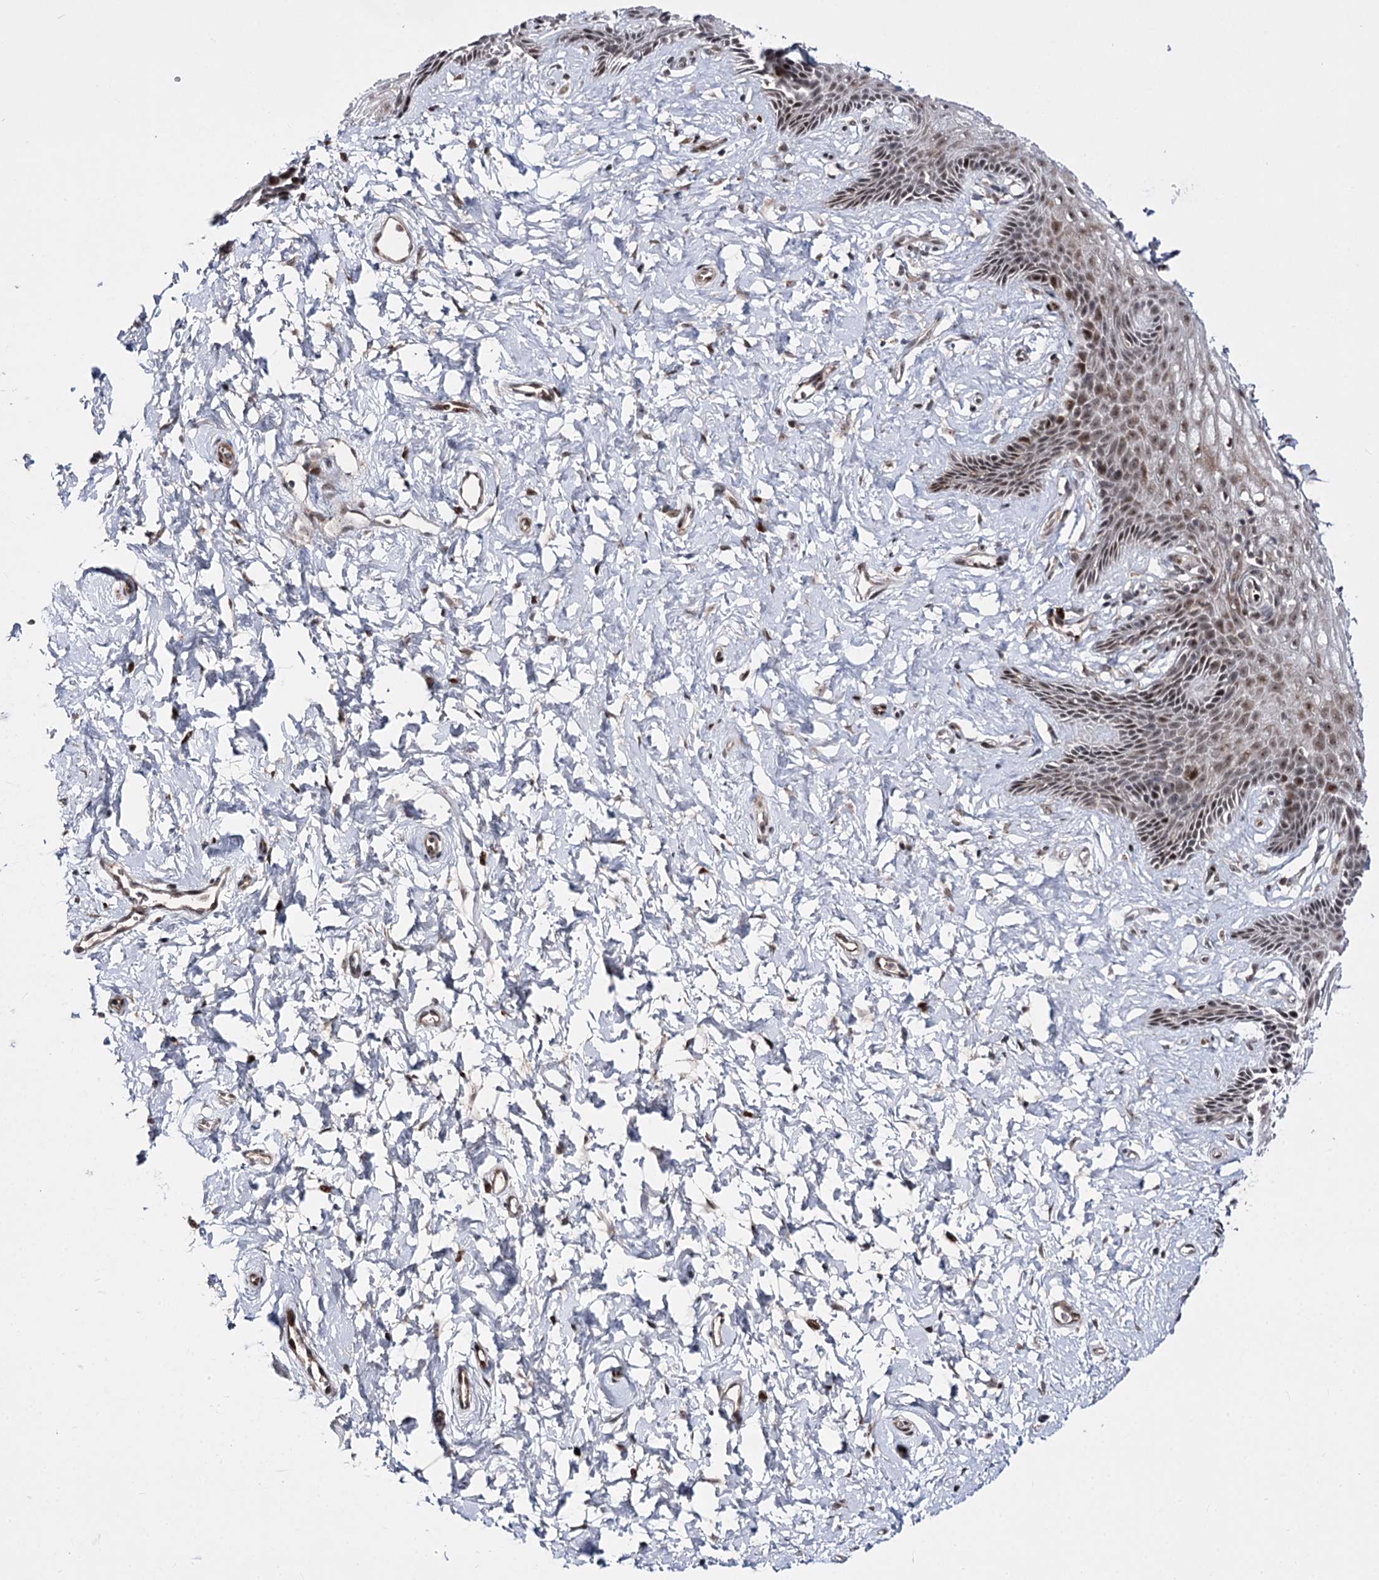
{"staining": {"intensity": "moderate", "quantity": ">75%", "location": "nuclear"}, "tissue": "vagina", "cell_type": "Squamous epithelial cells", "image_type": "normal", "snomed": [{"axis": "morphology", "description": "Normal tissue, NOS"}, {"axis": "topography", "description": "Vagina"}, {"axis": "topography", "description": "Cervix"}], "caption": "DAB immunohistochemical staining of benign human vagina demonstrates moderate nuclear protein staining in about >75% of squamous epithelial cells.", "gene": "STOX1", "patient": {"sex": "female", "age": 40}}